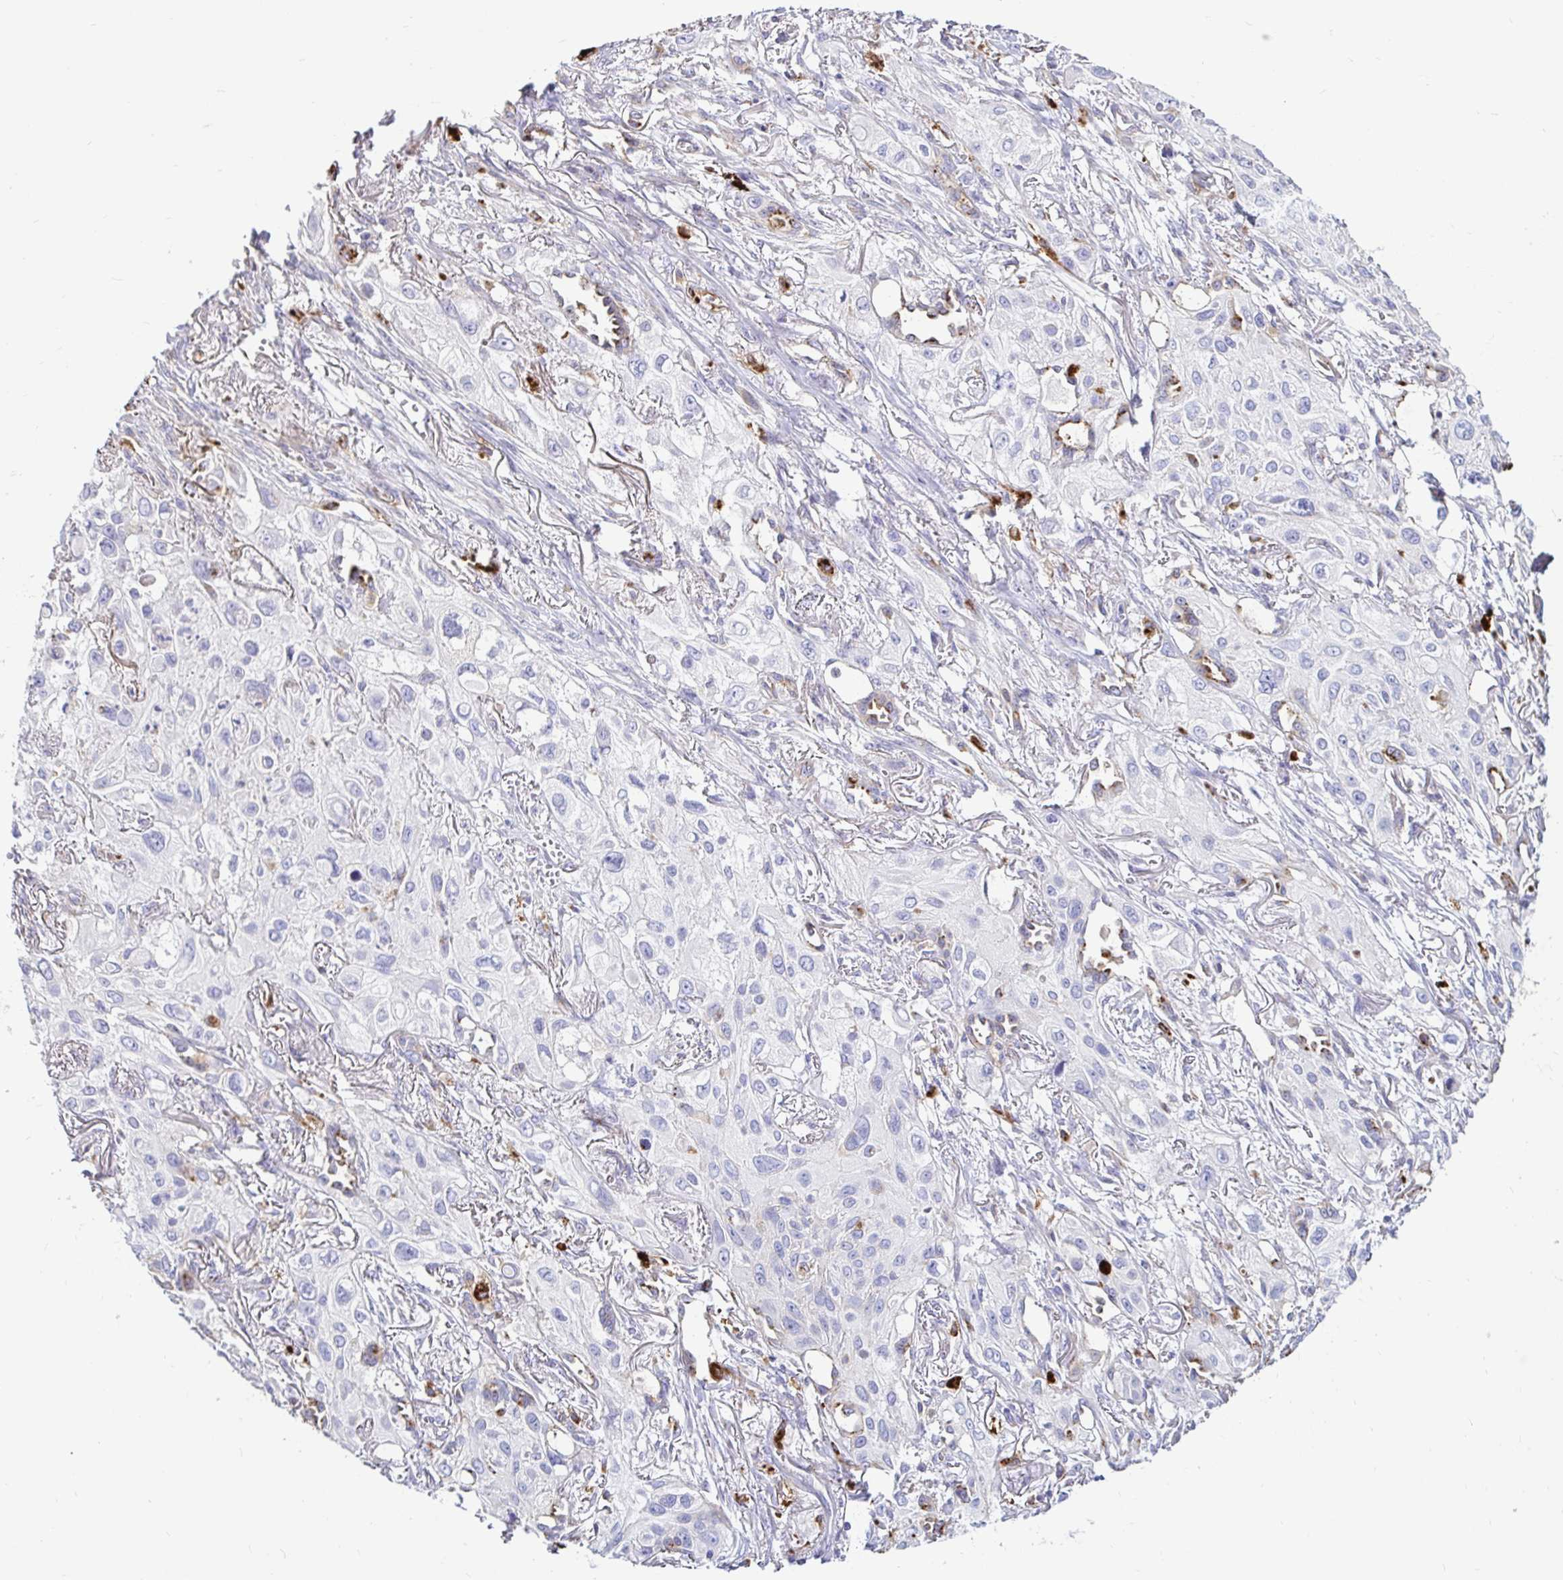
{"staining": {"intensity": "negative", "quantity": "none", "location": "none"}, "tissue": "lung cancer", "cell_type": "Tumor cells", "image_type": "cancer", "snomed": [{"axis": "morphology", "description": "Squamous cell carcinoma, NOS"}, {"axis": "topography", "description": "Lung"}], "caption": "Photomicrograph shows no significant protein expression in tumor cells of lung squamous cell carcinoma.", "gene": "FUCA1", "patient": {"sex": "male", "age": 71}}